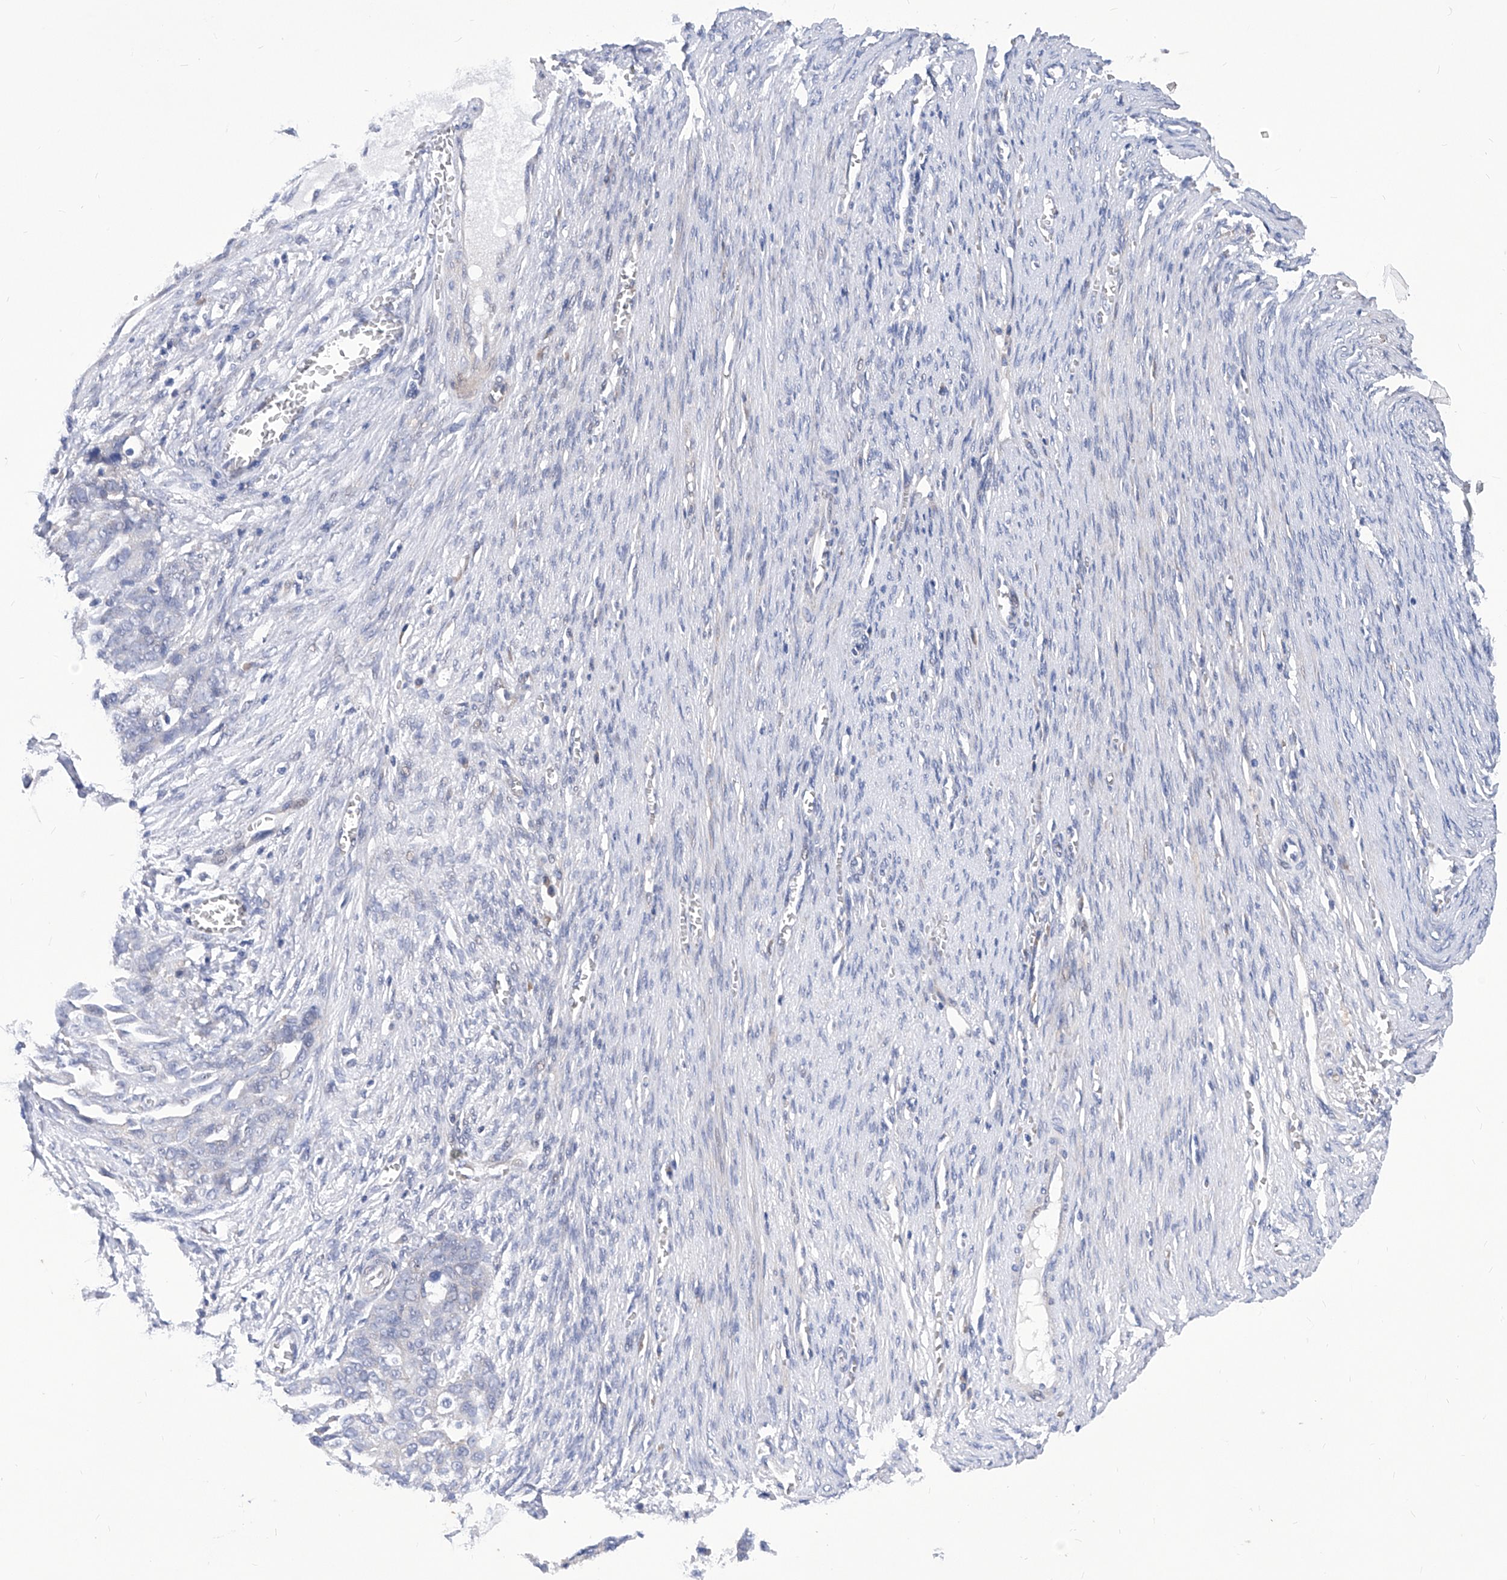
{"staining": {"intensity": "negative", "quantity": "none", "location": "none"}, "tissue": "ovarian cancer", "cell_type": "Tumor cells", "image_type": "cancer", "snomed": [{"axis": "morphology", "description": "Cystadenocarcinoma, serous, NOS"}, {"axis": "topography", "description": "Ovary"}], "caption": "Tumor cells show no significant positivity in ovarian cancer.", "gene": "NUFIP1", "patient": {"sex": "female", "age": 44}}